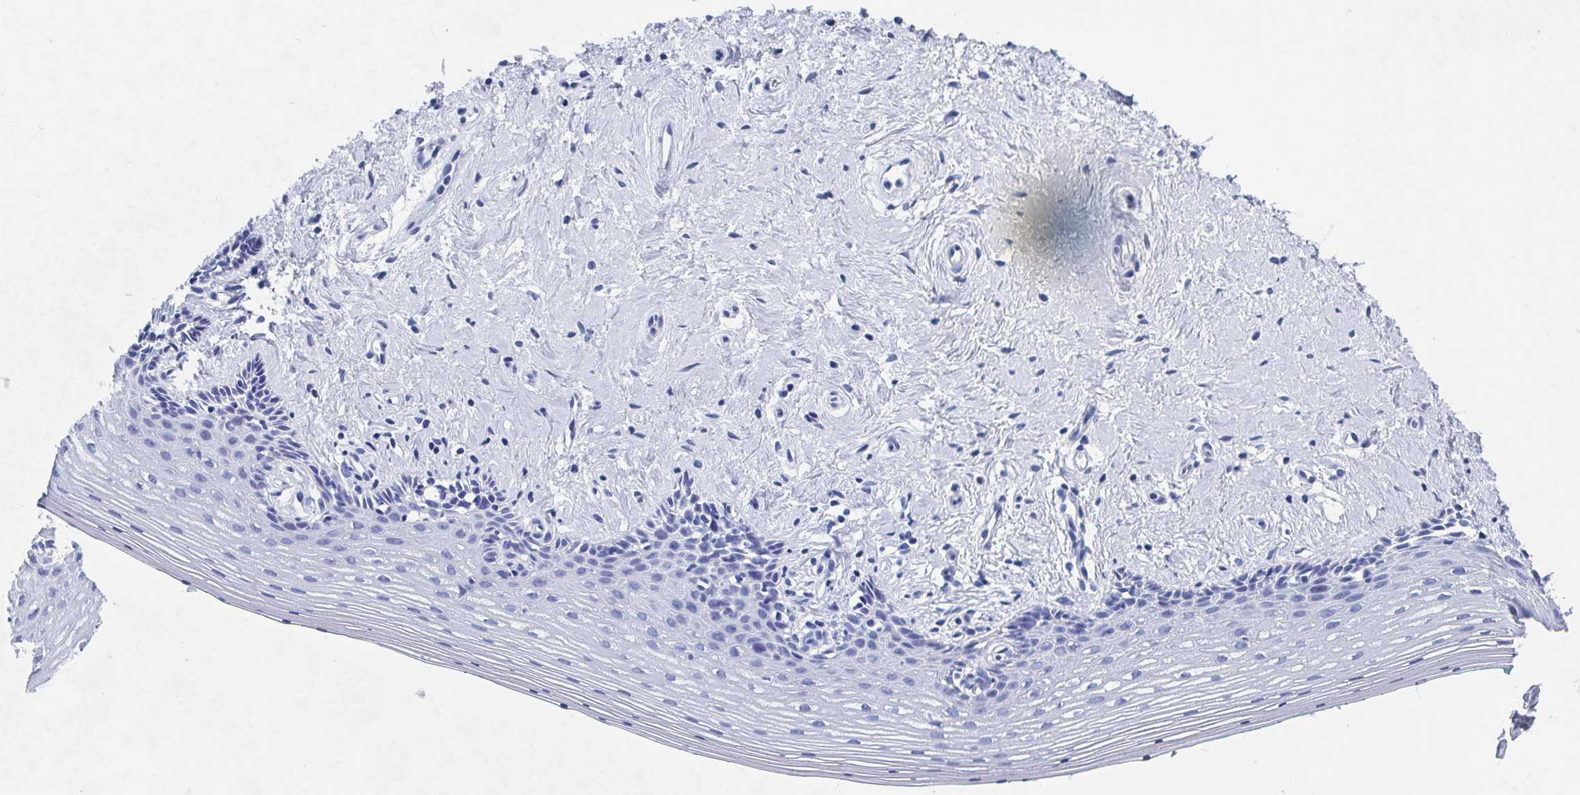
{"staining": {"intensity": "negative", "quantity": "none", "location": "none"}, "tissue": "vagina", "cell_type": "Squamous epithelial cells", "image_type": "normal", "snomed": [{"axis": "morphology", "description": "Normal tissue, NOS"}, {"axis": "topography", "description": "Vagina"}], "caption": "Immunohistochemistry photomicrograph of normal vagina: human vagina stained with DAB (3,3'-diaminobenzidine) exhibits no significant protein expression in squamous epithelial cells.", "gene": "C10orf53", "patient": {"sex": "female", "age": 42}}